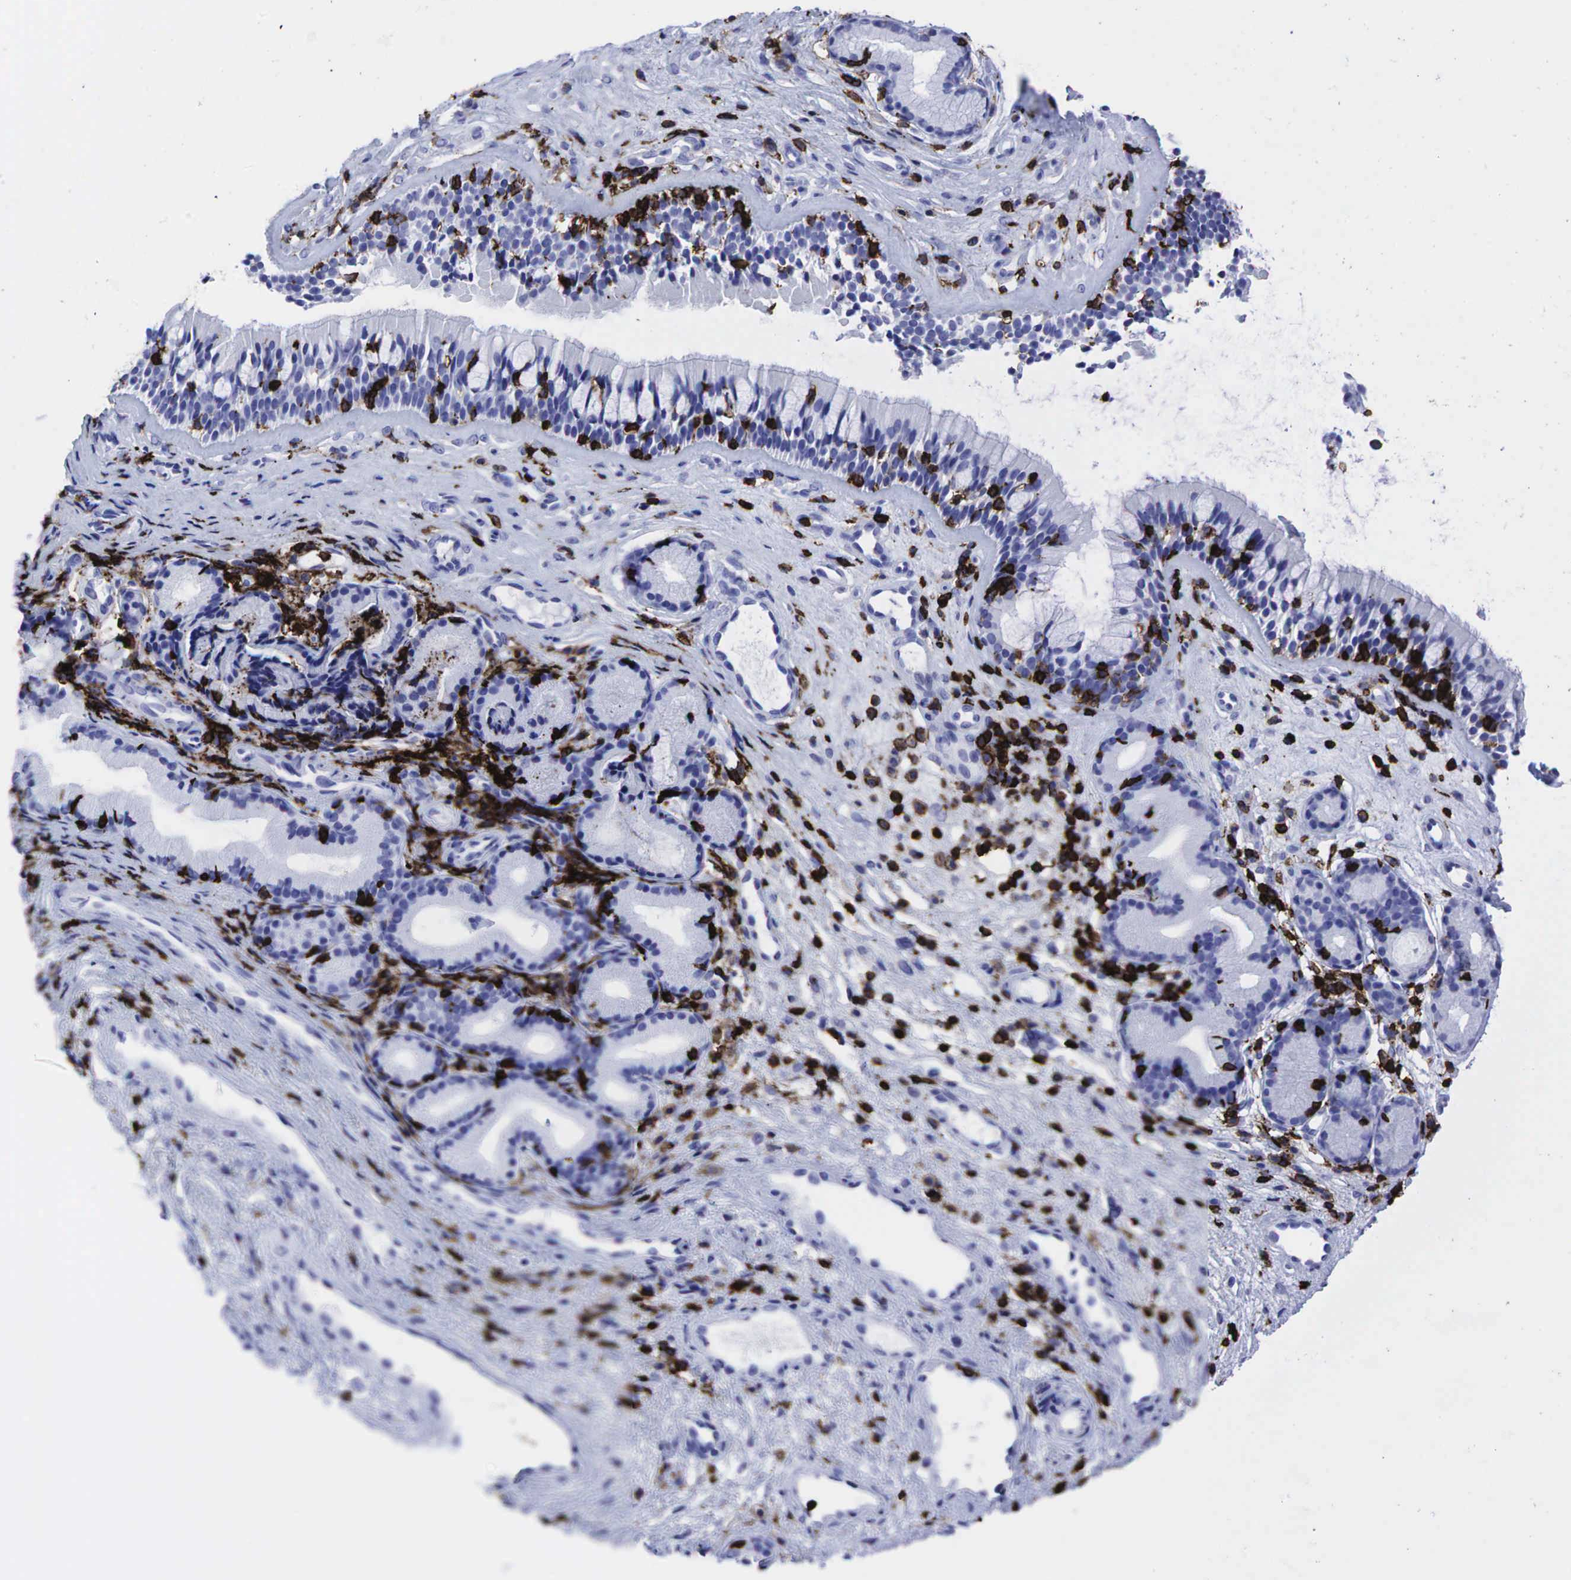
{"staining": {"intensity": "negative", "quantity": "none", "location": "none"}, "tissue": "nasopharynx", "cell_type": "Respiratory epithelial cells", "image_type": "normal", "snomed": [{"axis": "morphology", "description": "Normal tissue, NOS"}, {"axis": "topography", "description": "Nasopharynx"}], "caption": "Immunohistochemical staining of unremarkable nasopharynx displays no significant expression in respiratory epithelial cells.", "gene": "PTPRC", "patient": {"sex": "female", "age": 78}}